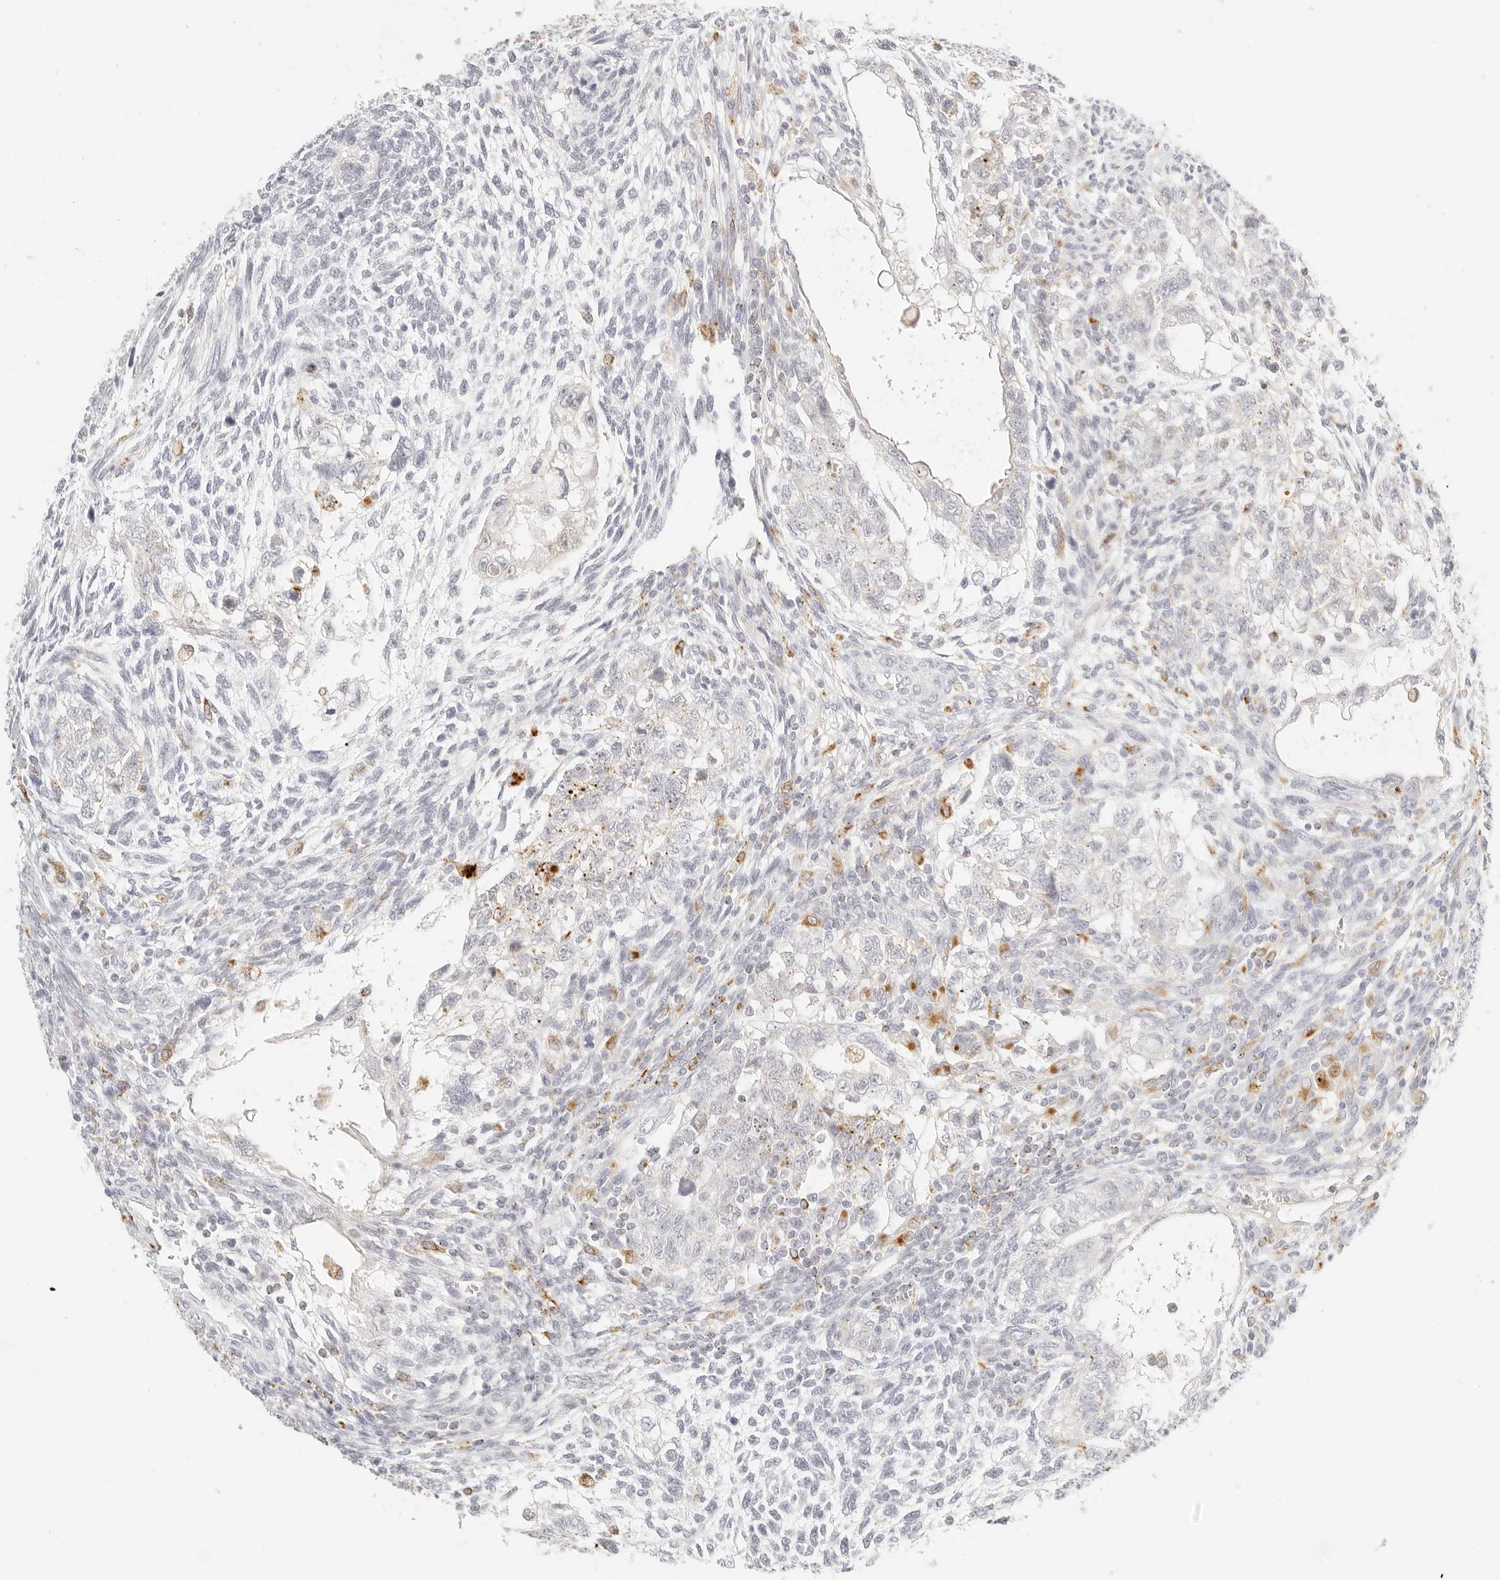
{"staining": {"intensity": "moderate", "quantity": "<25%", "location": "cytoplasmic/membranous"}, "tissue": "testis cancer", "cell_type": "Tumor cells", "image_type": "cancer", "snomed": [{"axis": "morphology", "description": "Carcinoma, Embryonal, NOS"}, {"axis": "topography", "description": "Testis"}], "caption": "Protein analysis of testis cancer (embryonal carcinoma) tissue reveals moderate cytoplasmic/membranous positivity in approximately <25% of tumor cells.", "gene": "RNASET2", "patient": {"sex": "male", "age": 37}}